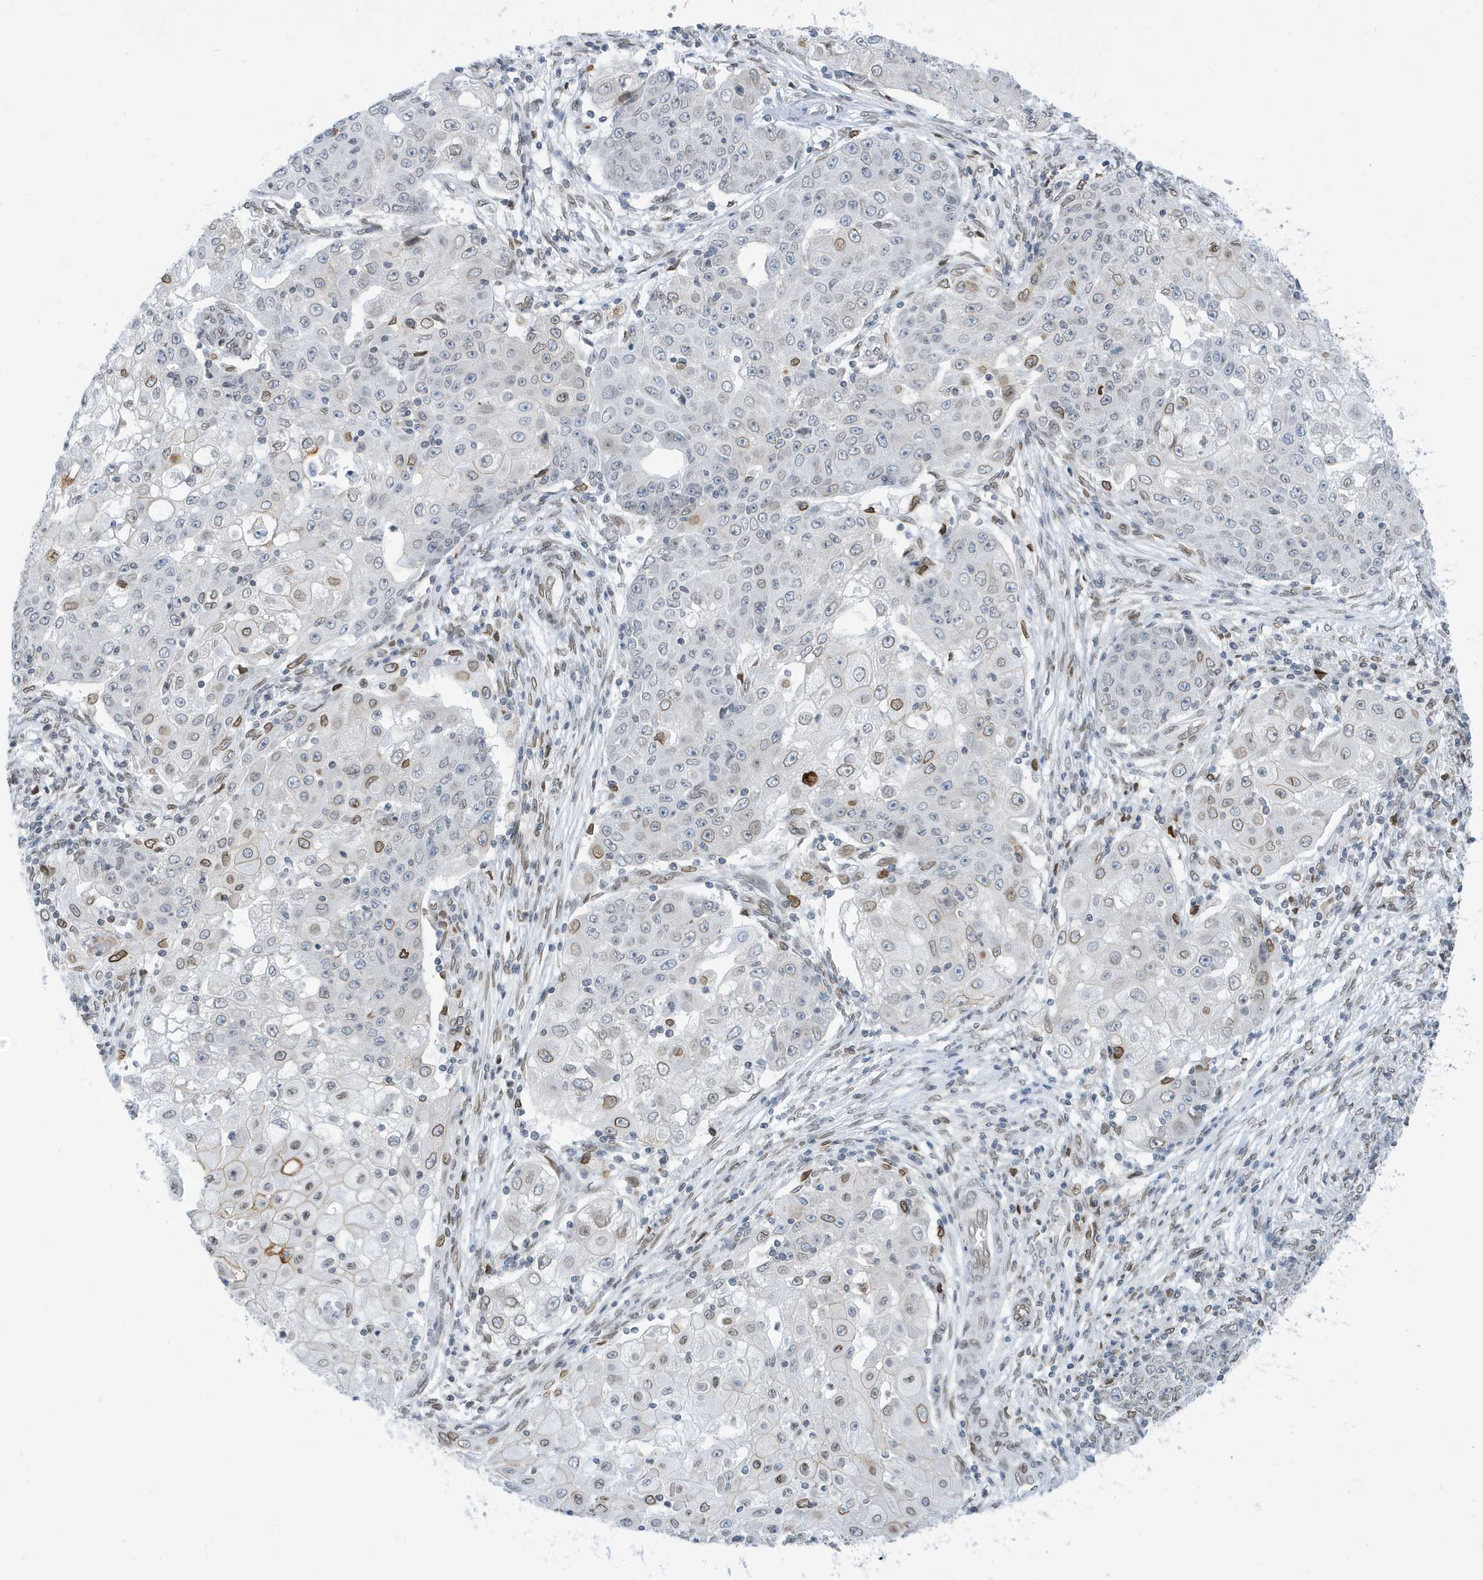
{"staining": {"intensity": "moderate", "quantity": "<25%", "location": "cytoplasmic/membranous,nuclear"}, "tissue": "ovarian cancer", "cell_type": "Tumor cells", "image_type": "cancer", "snomed": [{"axis": "morphology", "description": "Carcinoma, endometroid"}, {"axis": "topography", "description": "Ovary"}], "caption": "Tumor cells demonstrate low levels of moderate cytoplasmic/membranous and nuclear staining in about <25% of cells in ovarian cancer.", "gene": "PCYT1A", "patient": {"sex": "female", "age": 42}}